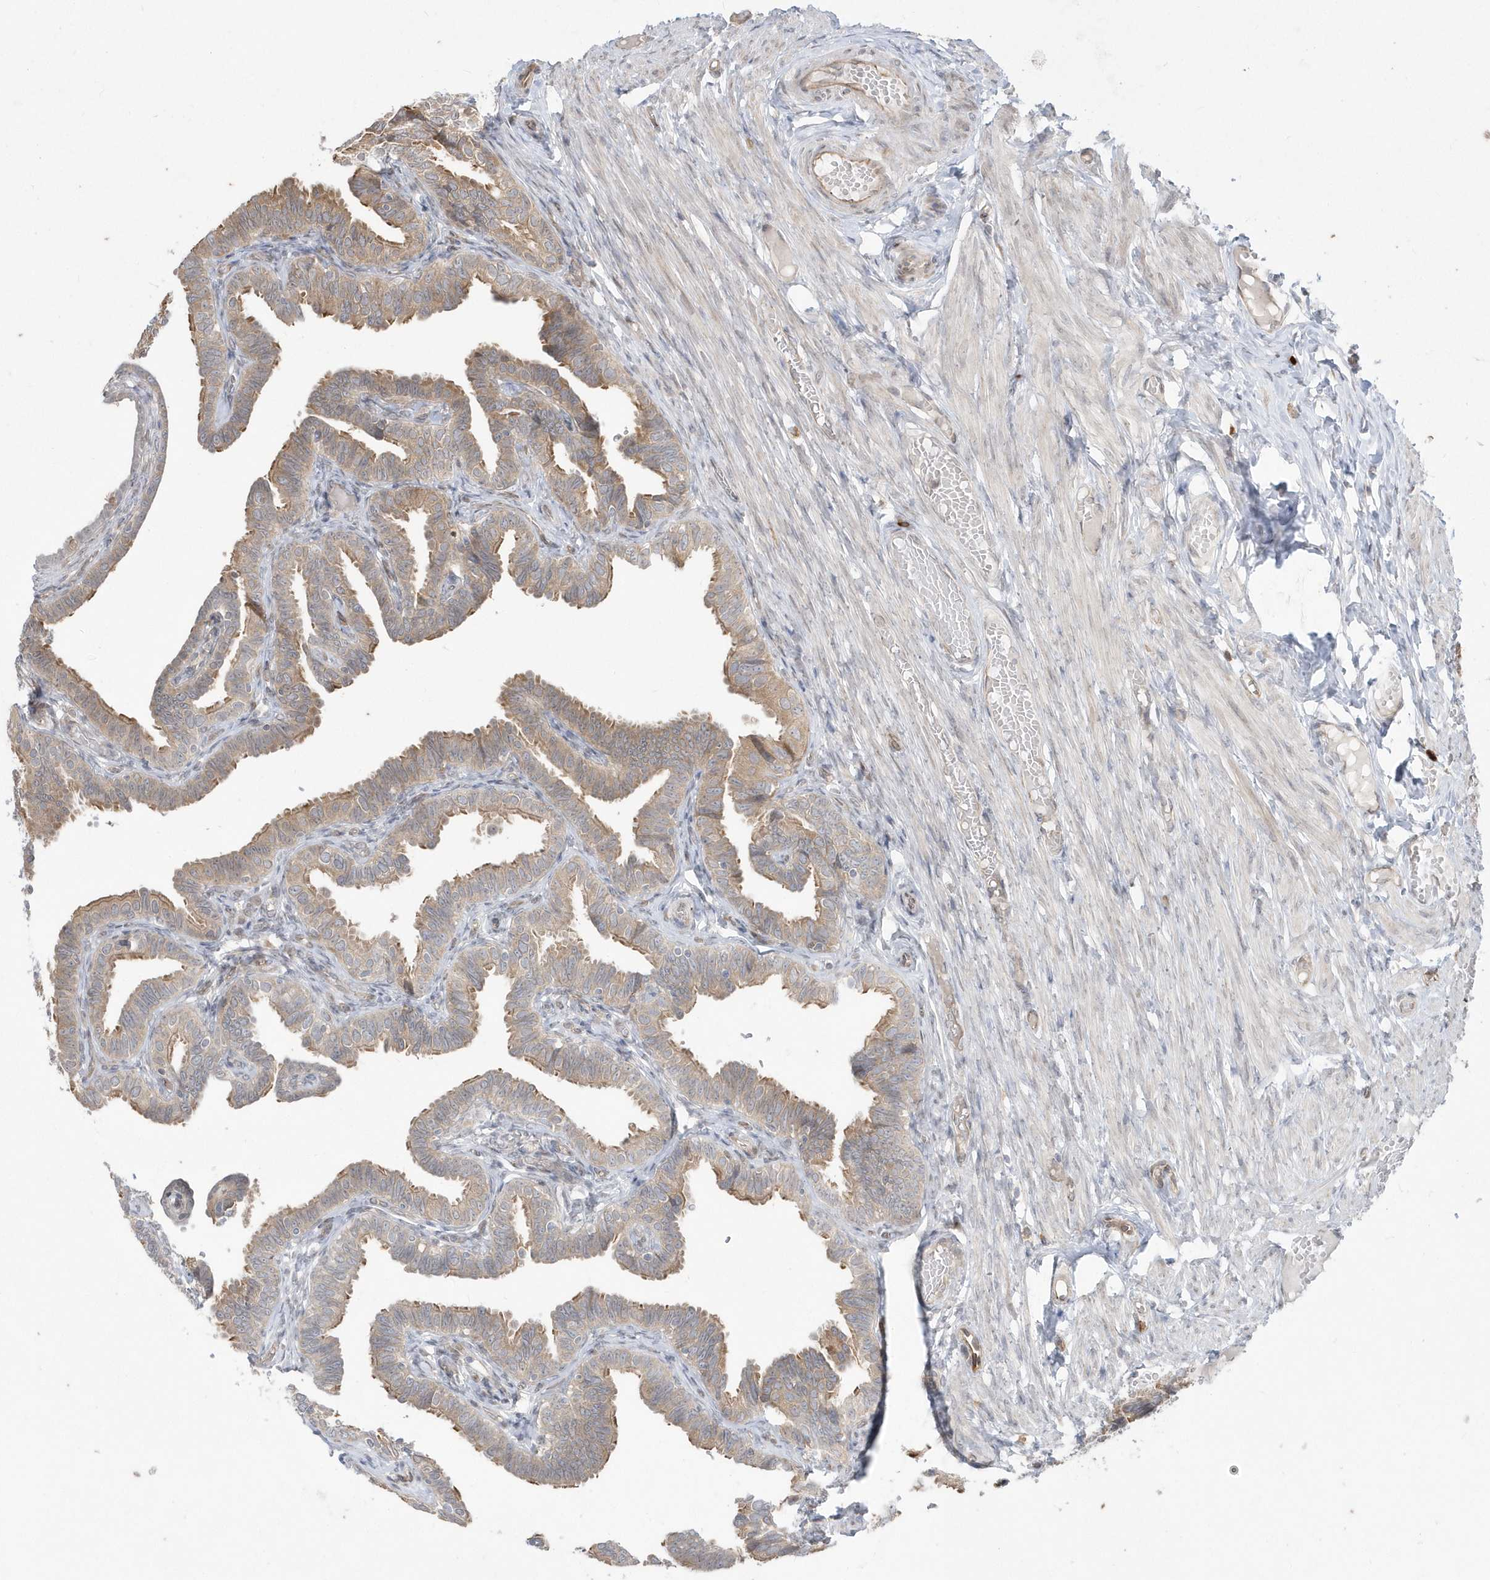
{"staining": {"intensity": "moderate", "quantity": ">75%", "location": "cytoplasmic/membranous"}, "tissue": "fallopian tube", "cell_type": "Glandular cells", "image_type": "normal", "snomed": [{"axis": "morphology", "description": "Normal tissue, NOS"}, {"axis": "topography", "description": "Fallopian tube"}], "caption": "Immunohistochemistry (IHC) of unremarkable fallopian tube reveals medium levels of moderate cytoplasmic/membranous expression in approximately >75% of glandular cells.", "gene": "DHX57", "patient": {"sex": "female", "age": 39}}